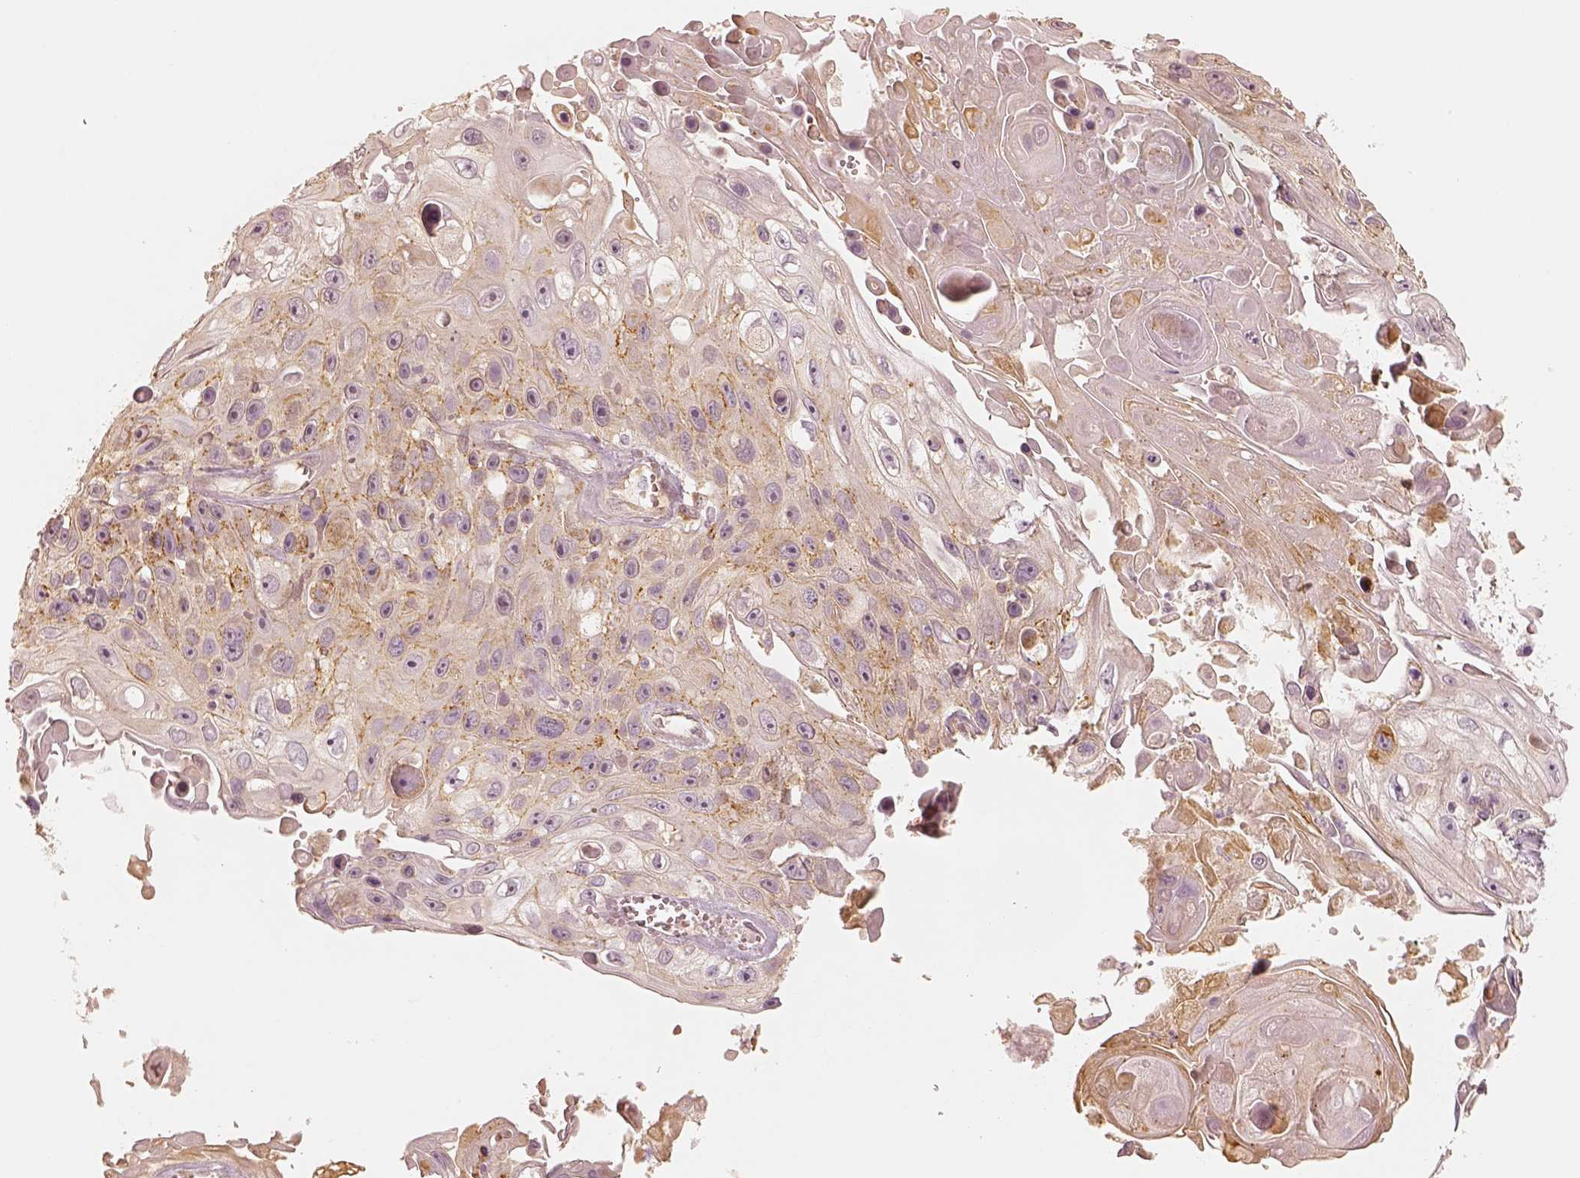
{"staining": {"intensity": "weak", "quantity": "25%-75%", "location": "cytoplasmic/membranous"}, "tissue": "skin cancer", "cell_type": "Tumor cells", "image_type": "cancer", "snomed": [{"axis": "morphology", "description": "Squamous cell carcinoma, NOS"}, {"axis": "topography", "description": "Skin"}], "caption": "A high-resolution histopathology image shows IHC staining of skin cancer (squamous cell carcinoma), which shows weak cytoplasmic/membranous staining in approximately 25%-75% of tumor cells.", "gene": "GORASP2", "patient": {"sex": "male", "age": 82}}